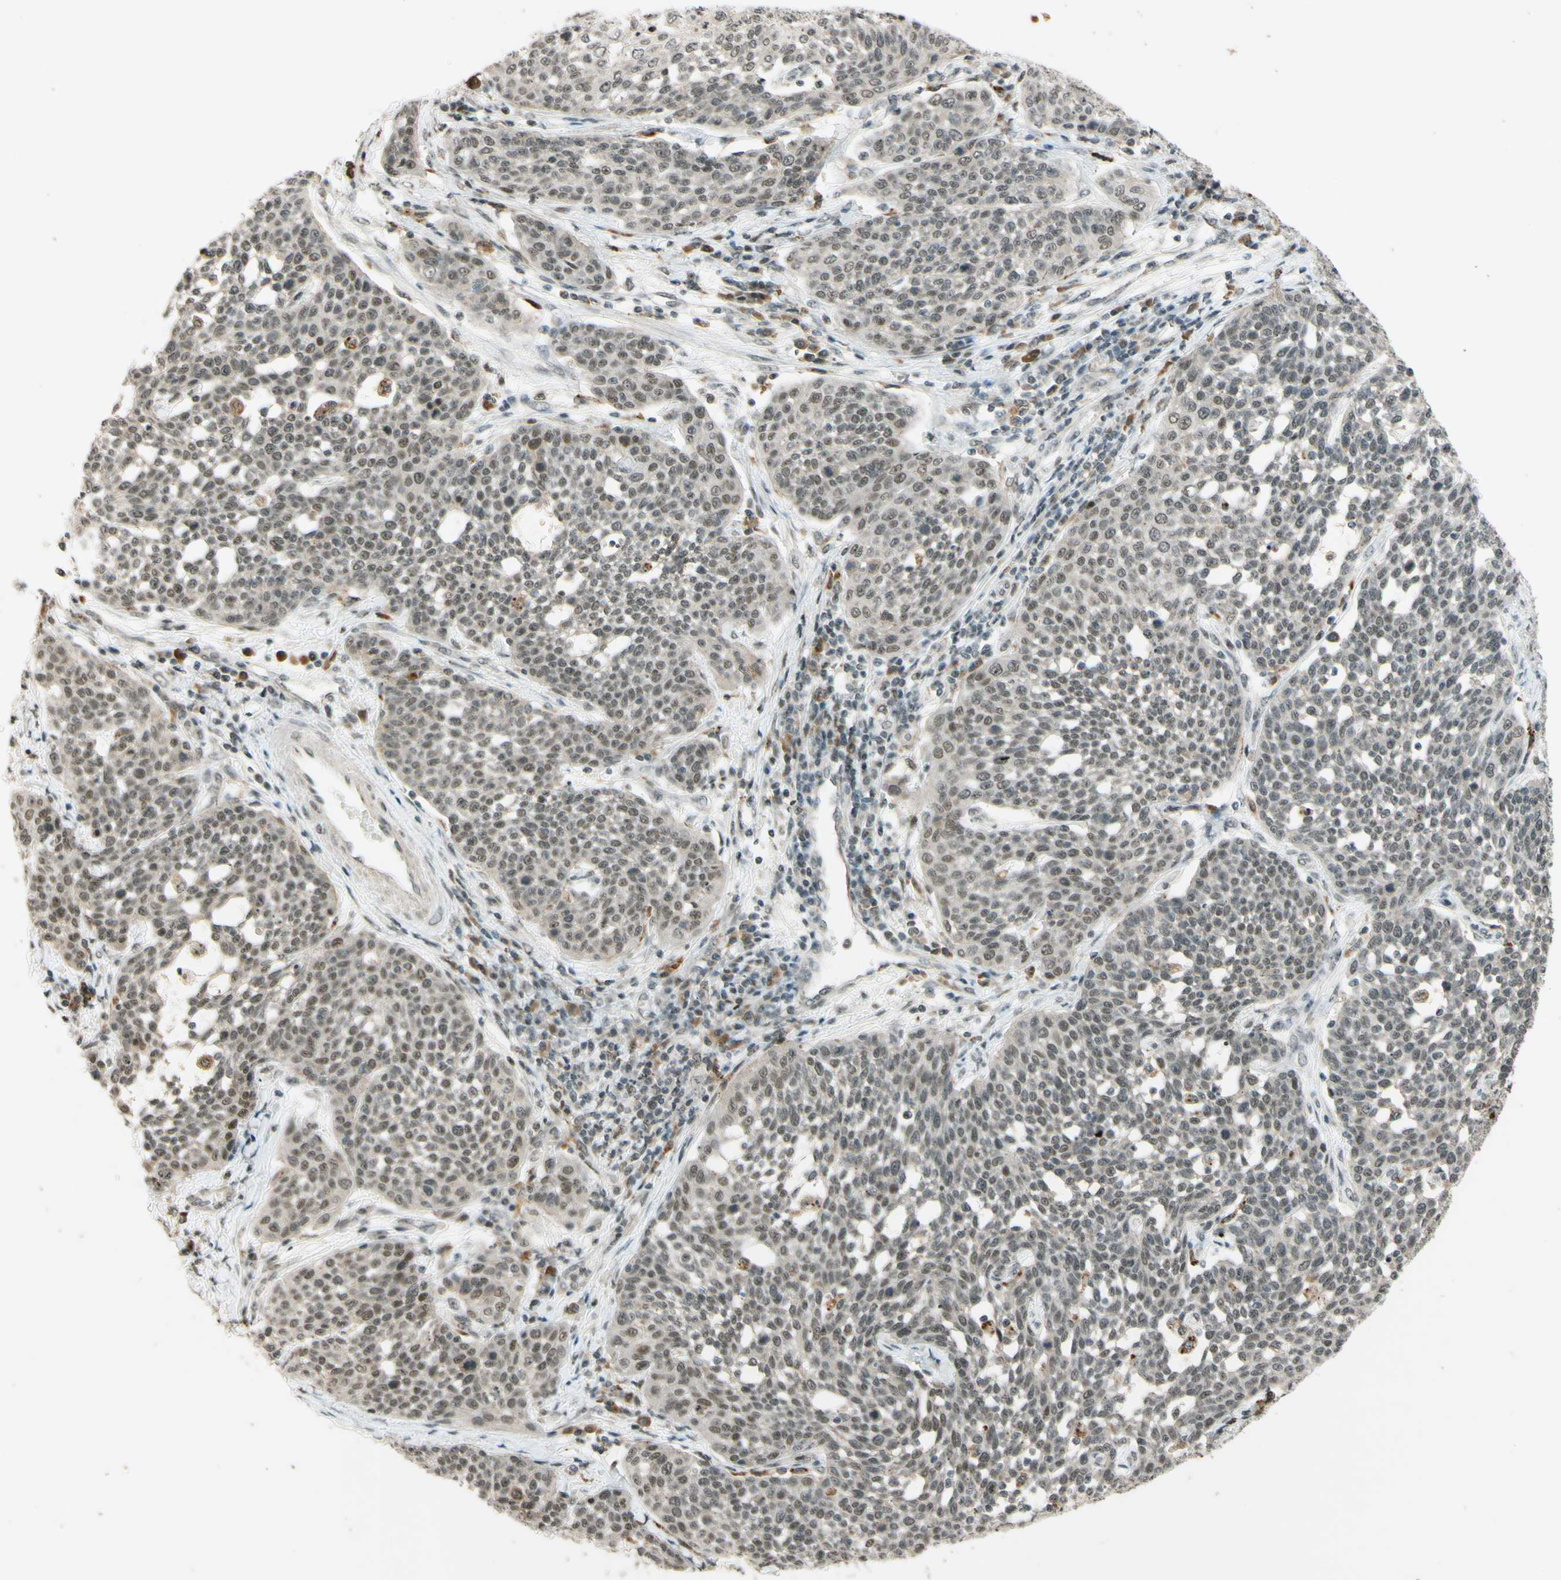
{"staining": {"intensity": "weak", "quantity": ">75%", "location": "nuclear"}, "tissue": "cervical cancer", "cell_type": "Tumor cells", "image_type": "cancer", "snomed": [{"axis": "morphology", "description": "Squamous cell carcinoma, NOS"}, {"axis": "topography", "description": "Cervix"}], "caption": "Immunohistochemical staining of squamous cell carcinoma (cervical) shows low levels of weak nuclear positivity in approximately >75% of tumor cells.", "gene": "SMARCB1", "patient": {"sex": "female", "age": 34}}